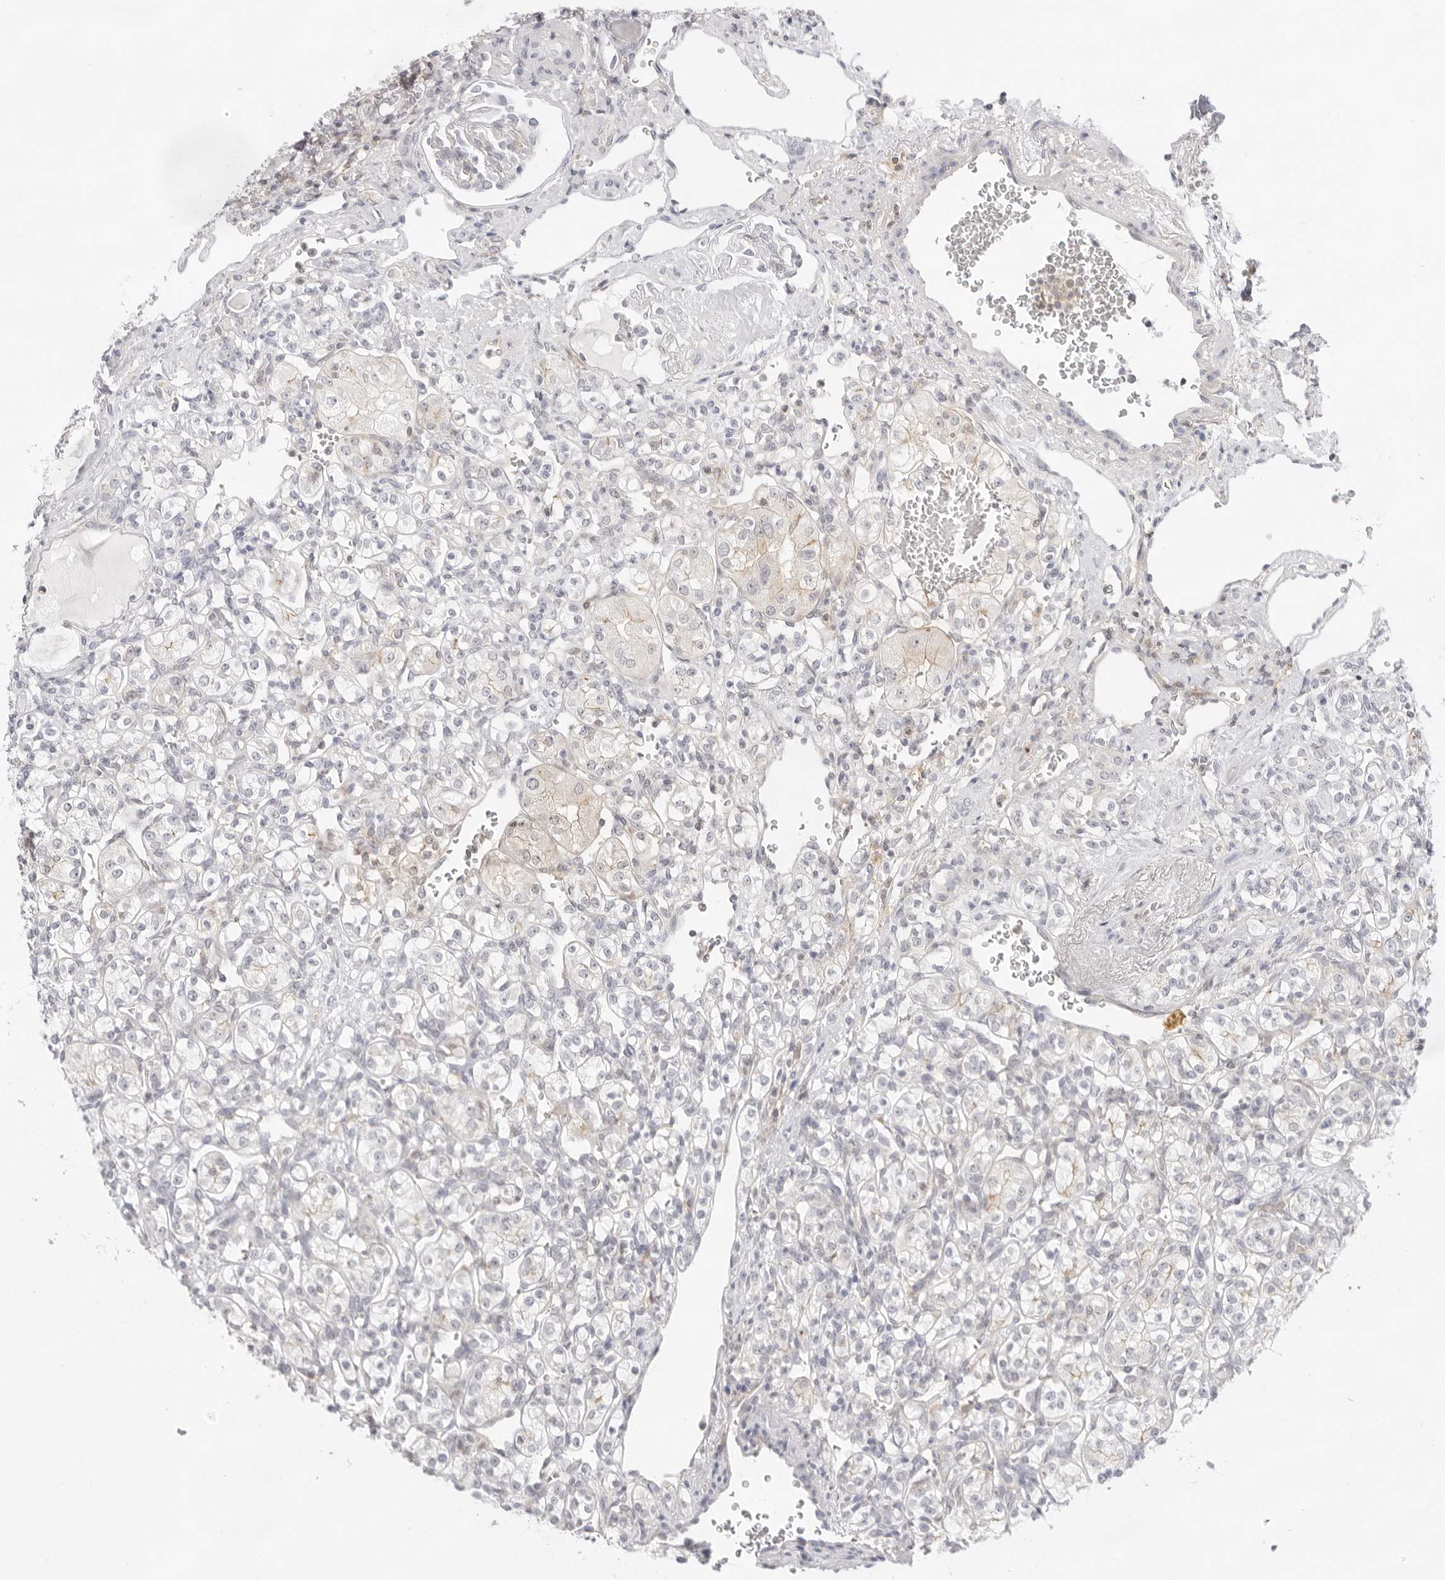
{"staining": {"intensity": "weak", "quantity": "<25%", "location": "cytoplasmic/membranous"}, "tissue": "renal cancer", "cell_type": "Tumor cells", "image_type": "cancer", "snomed": [{"axis": "morphology", "description": "Adenocarcinoma, NOS"}, {"axis": "topography", "description": "Kidney"}], "caption": "Immunohistochemical staining of human renal adenocarcinoma demonstrates no significant expression in tumor cells. (Brightfield microscopy of DAB (3,3'-diaminobenzidine) immunohistochemistry (IHC) at high magnification).", "gene": "TNFRSF14", "patient": {"sex": "male", "age": 77}}